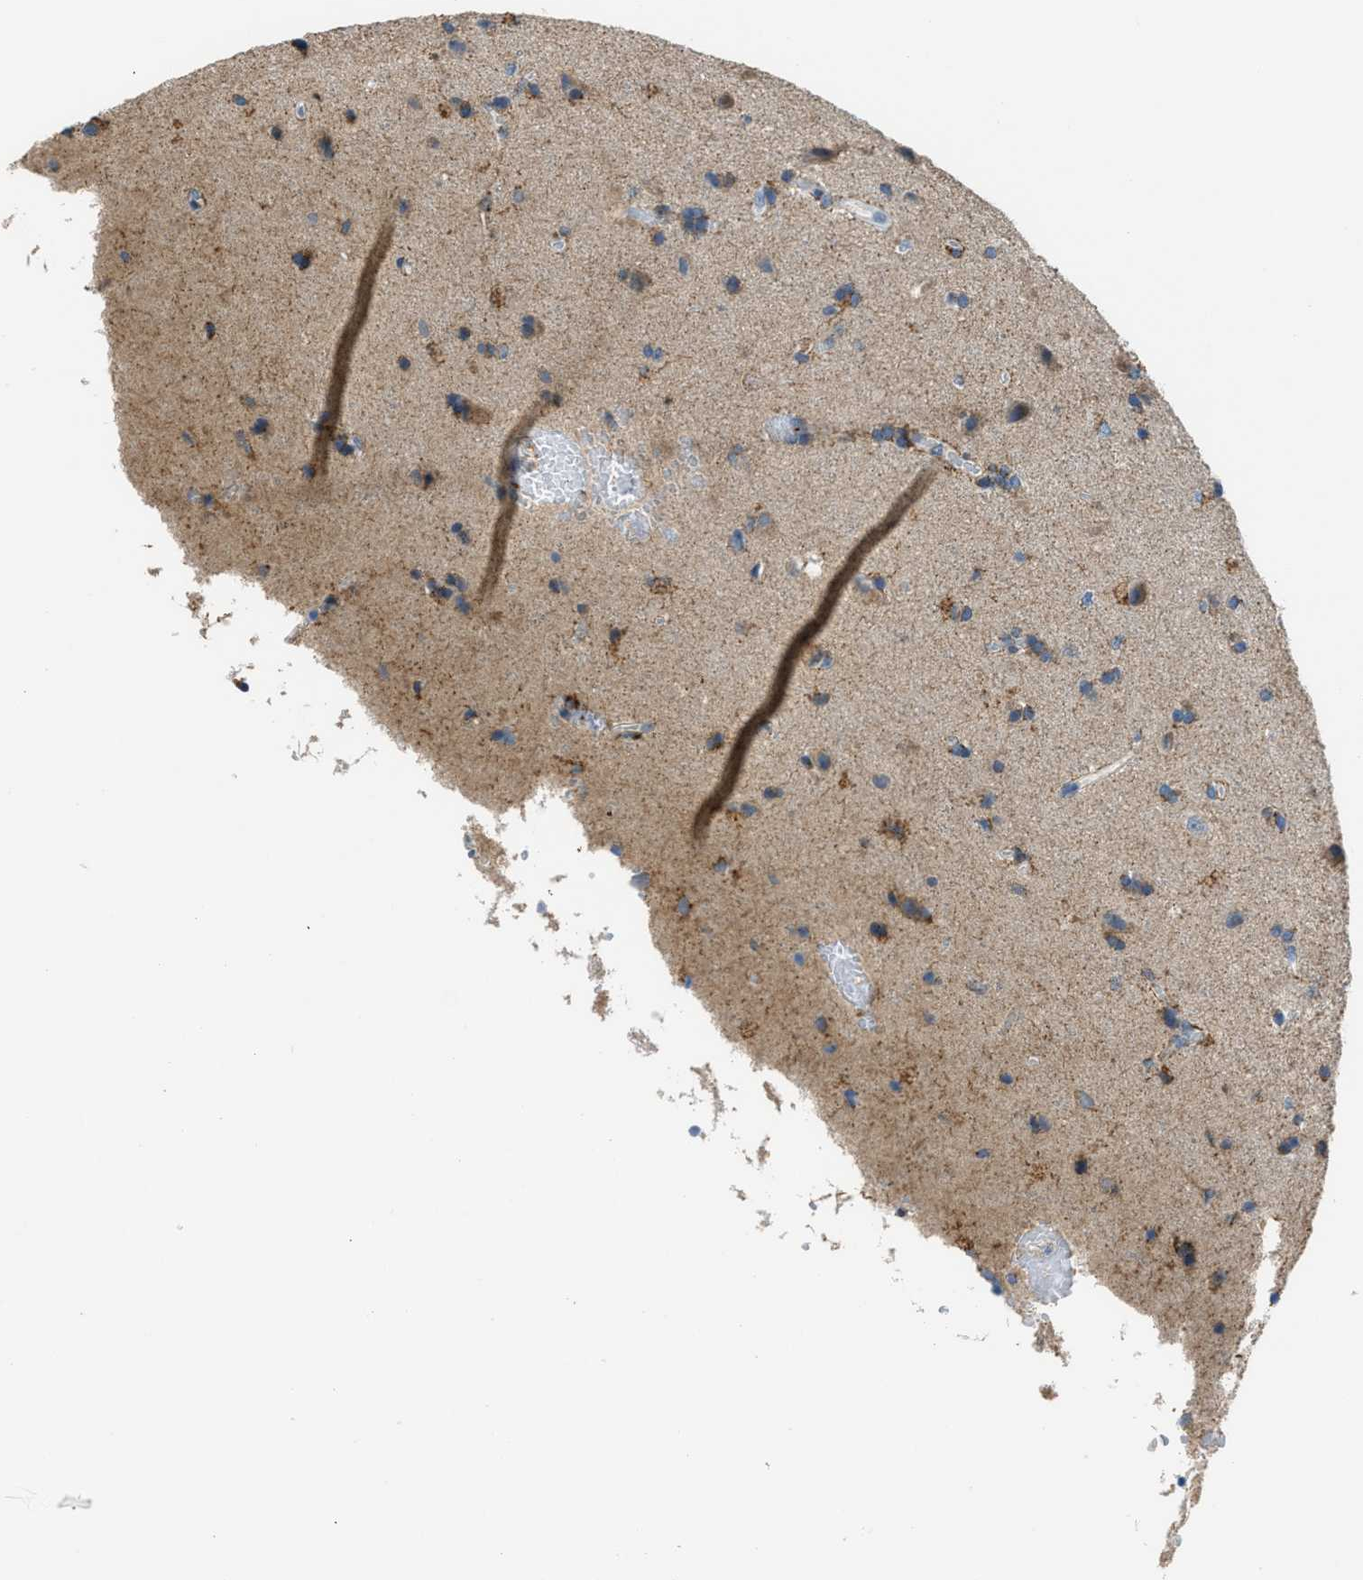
{"staining": {"intensity": "moderate", "quantity": ">75%", "location": "cytoplasmic/membranous"}, "tissue": "glioma", "cell_type": "Tumor cells", "image_type": "cancer", "snomed": [{"axis": "morphology", "description": "Glioma, malignant, High grade"}, {"axis": "topography", "description": "Brain"}], "caption": "DAB immunohistochemical staining of high-grade glioma (malignant) displays moderate cytoplasmic/membranous protein staining in about >75% of tumor cells. (DAB (3,3'-diaminobenzidine) = brown stain, brightfield microscopy at high magnification).", "gene": "SMIM20", "patient": {"sex": "male", "age": 72}}